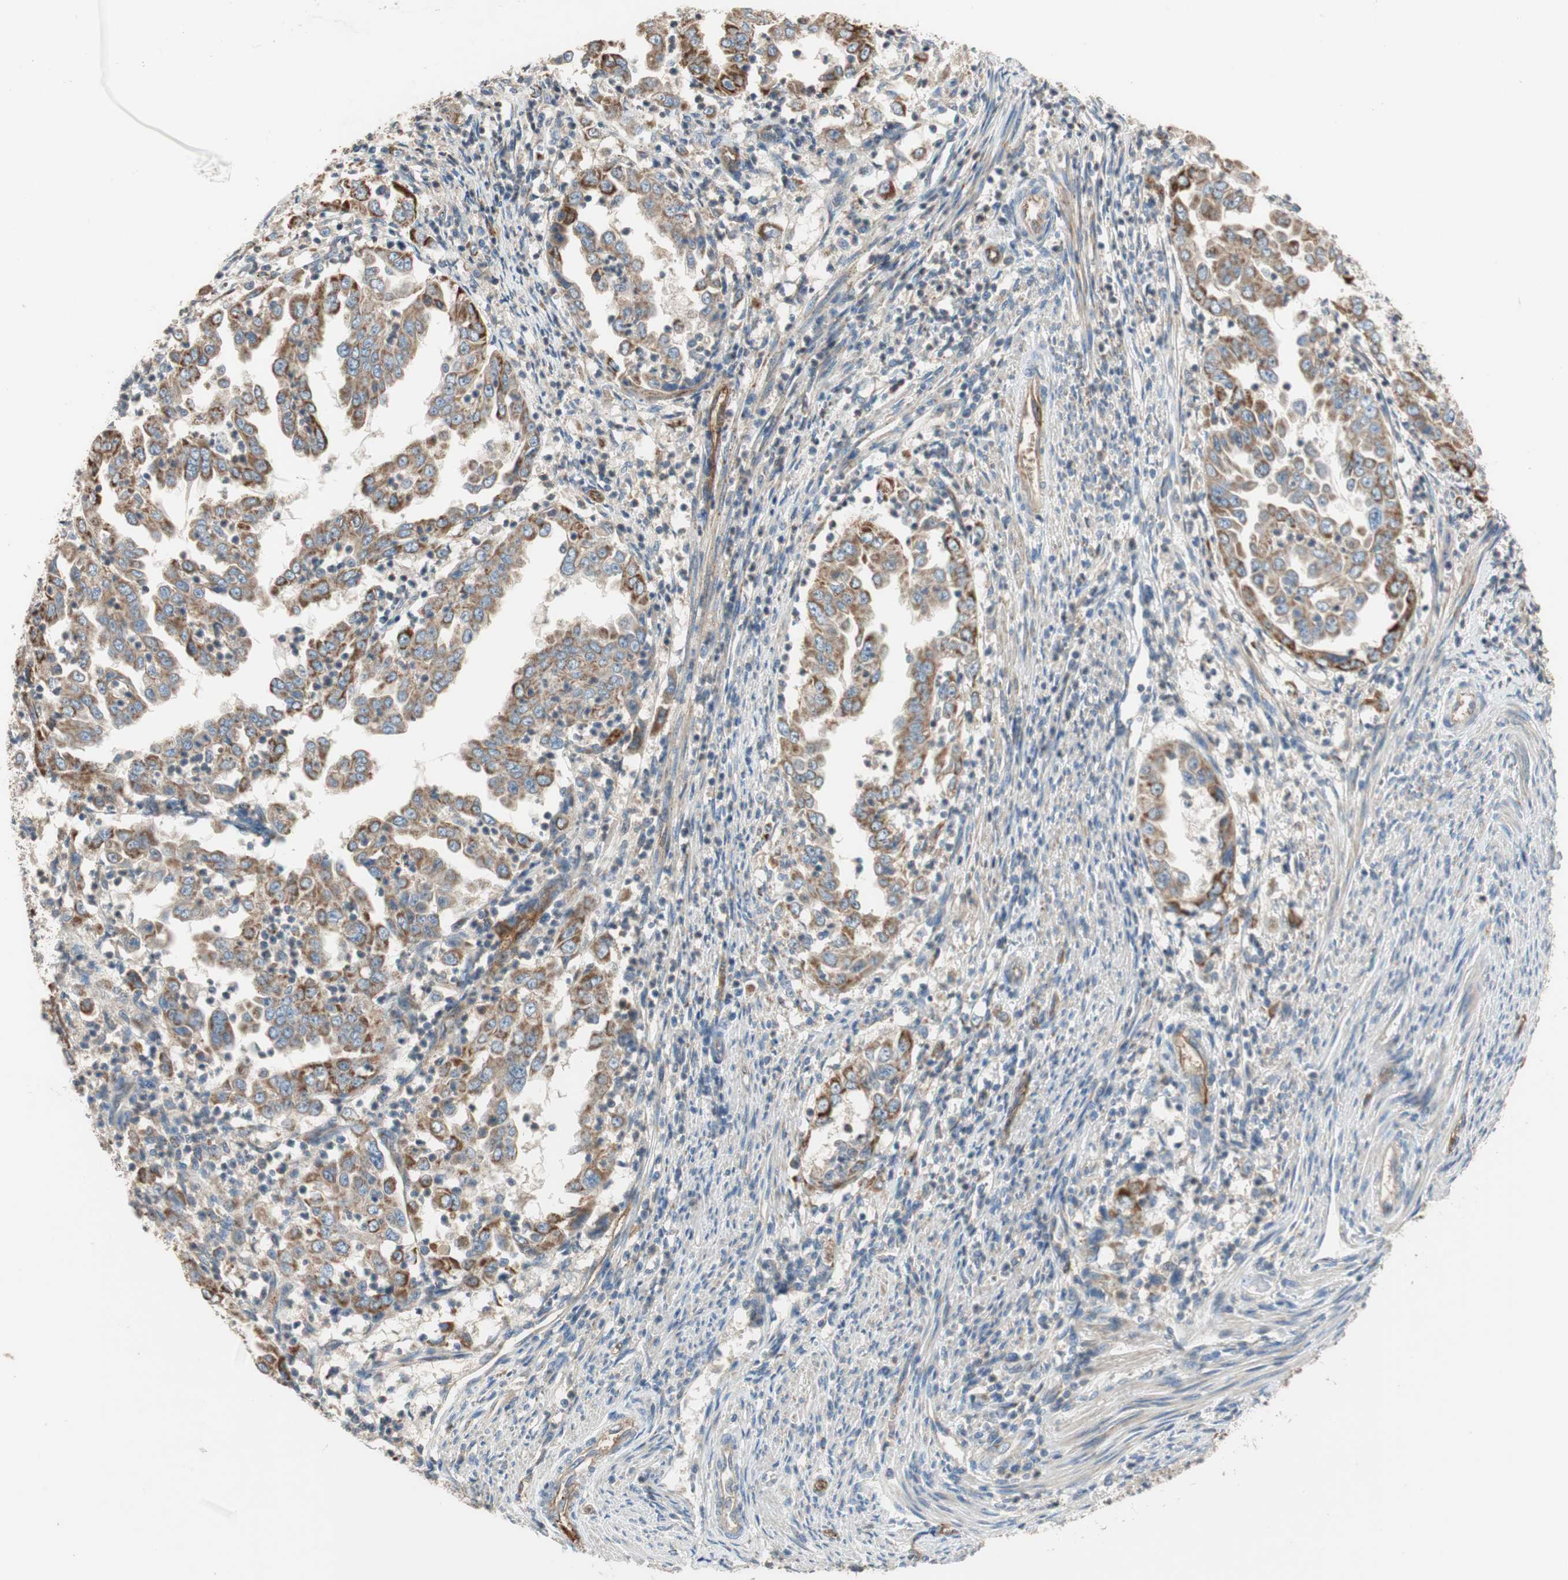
{"staining": {"intensity": "weak", "quantity": "25%-75%", "location": "cytoplasmic/membranous"}, "tissue": "endometrial cancer", "cell_type": "Tumor cells", "image_type": "cancer", "snomed": [{"axis": "morphology", "description": "Adenocarcinoma, NOS"}, {"axis": "topography", "description": "Endometrium"}], "caption": "The immunohistochemical stain labels weak cytoplasmic/membranous positivity in tumor cells of endometrial cancer (adenocarcinoma) tissue.", "gene": "ALPL", "patient": {"sex": "female", "age": 85}}